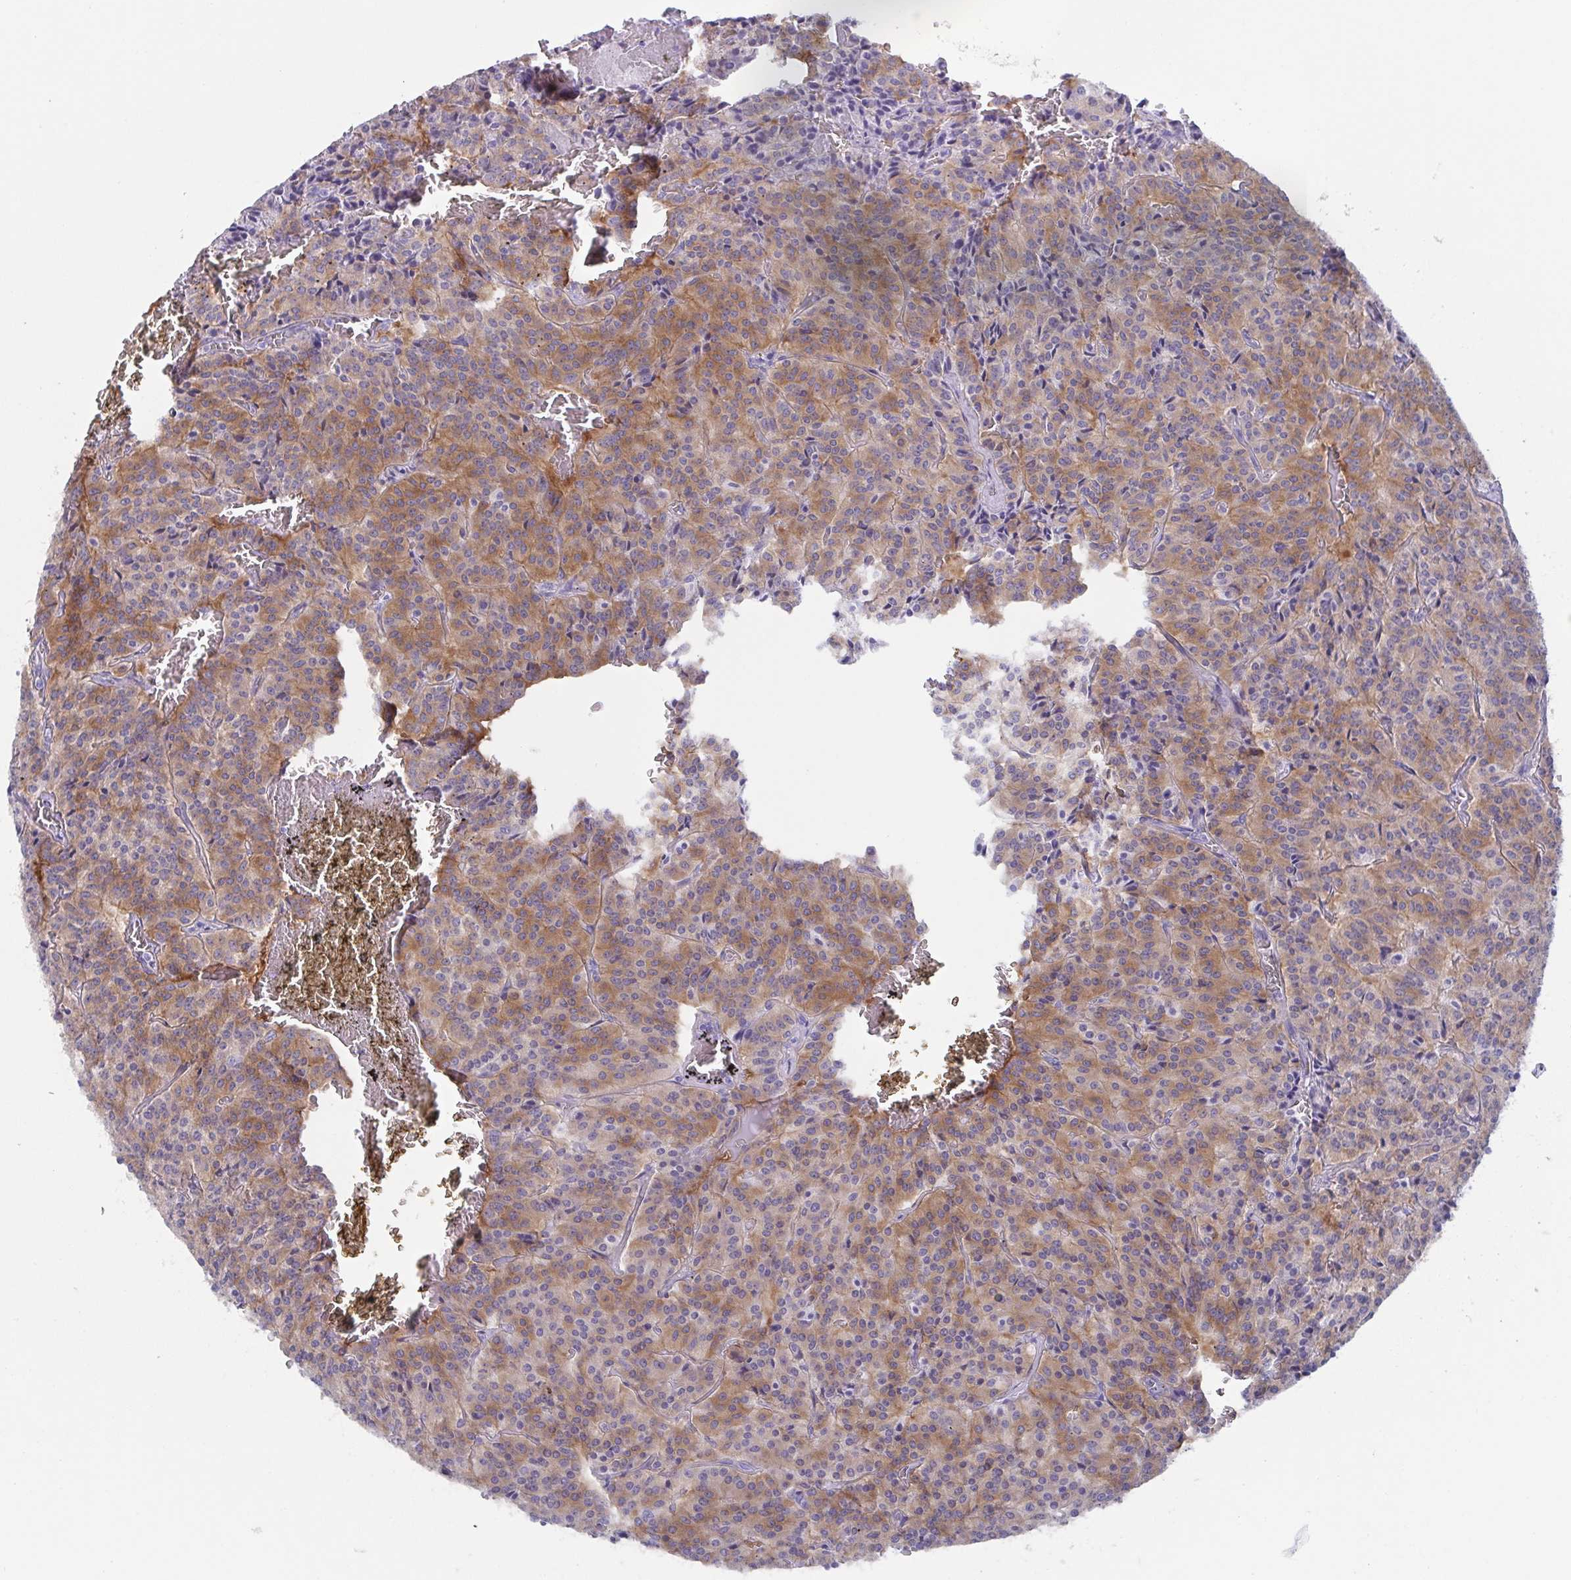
{"staining": {"intensity": "moderate", "quantity": ">75%", "location": "cytoplasmic/membranous"}, "tissue": "carcinoid", "cell_type": "Tumor cells", "image_type": "cancer", "snomed": [{"axis": "morphology", "description": "Carcinoid, malignant, NOS"}, {"axis": "topography", "description": "Lung"}], "caption": "DAB (3,3'-diaminobenzidine) immunohistochemical staining of human carcinoid reveals moderate cytoplasmic/membranous protein staining in about >75% of tumor cells.", "gene": "DYNC1I1", "patient": {"sex": "male", "age": 70}}